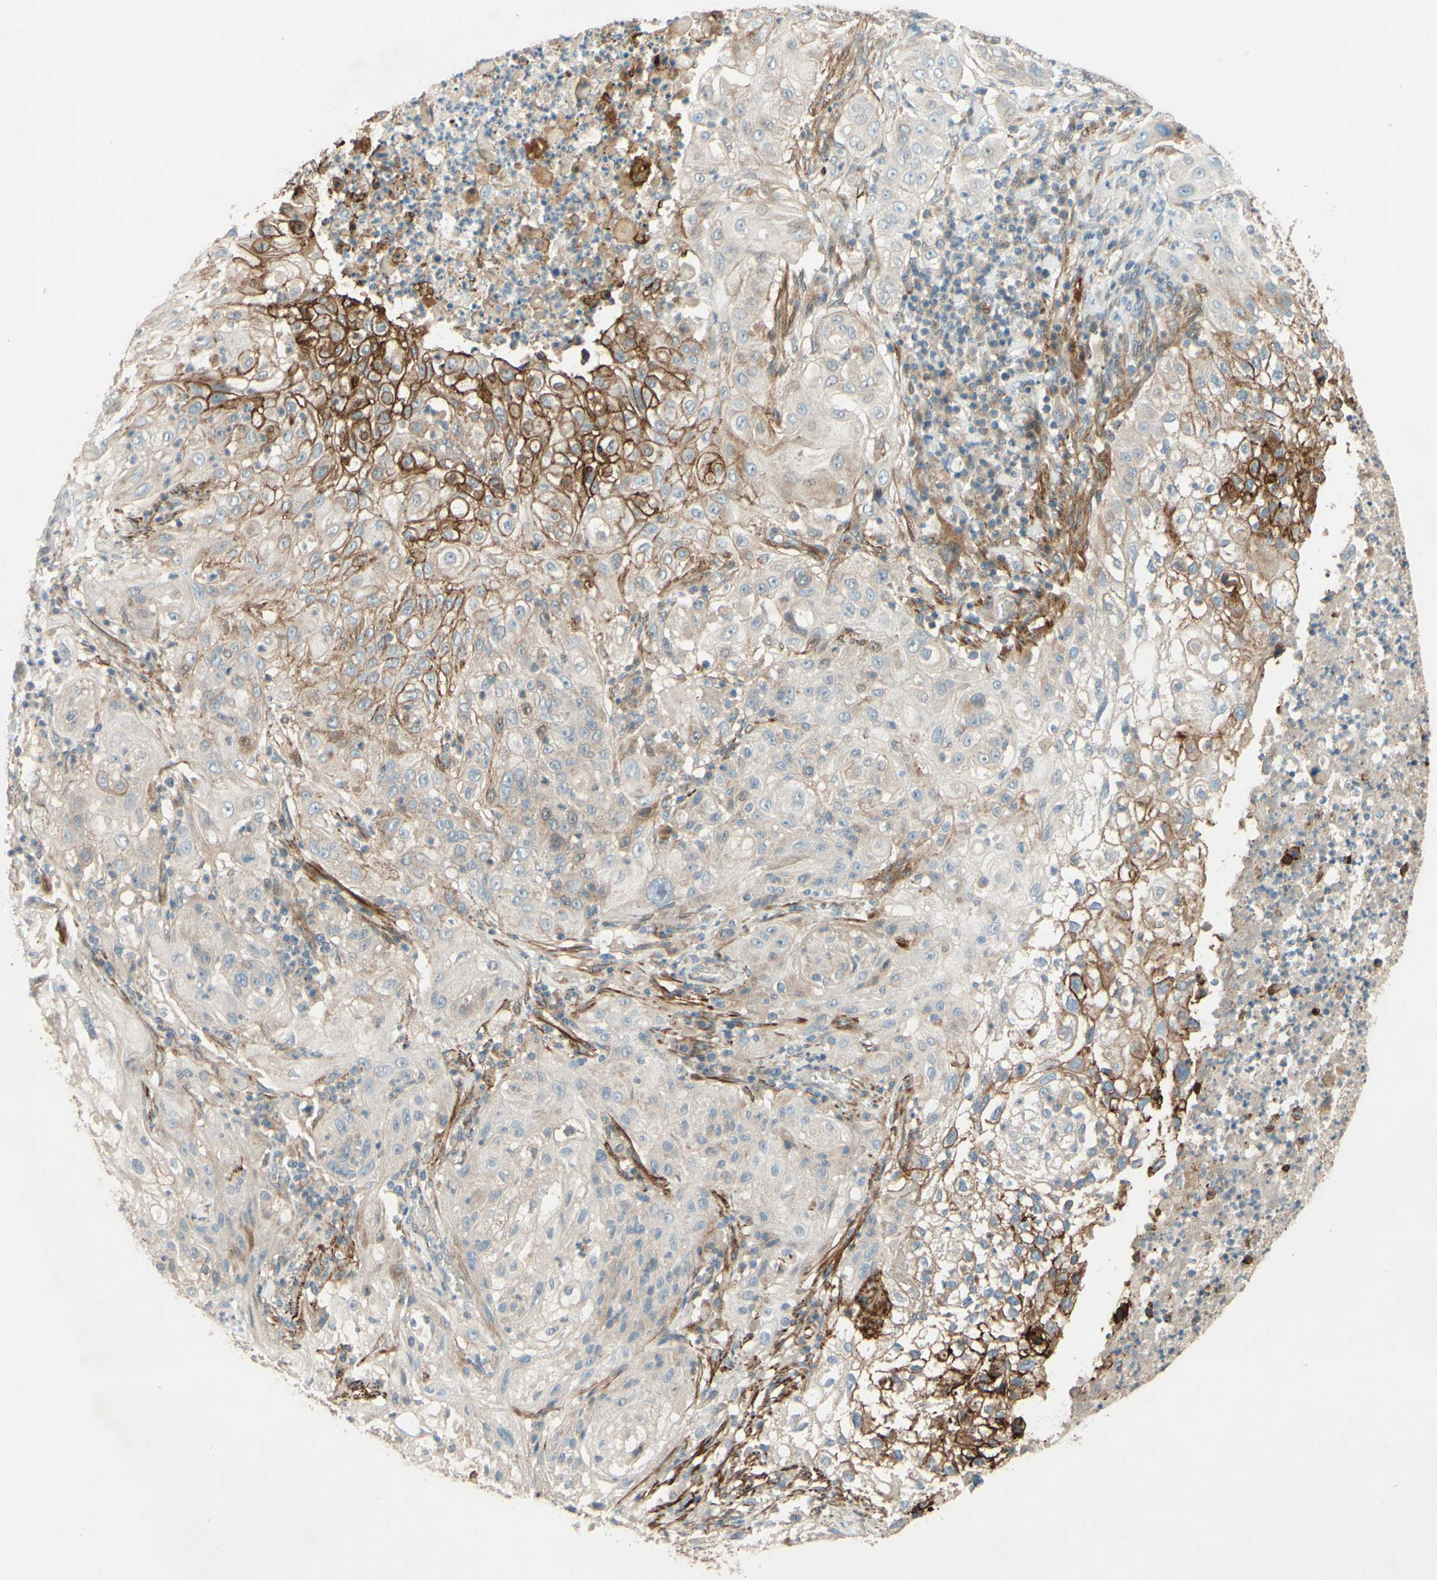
{"staining": {"intensity": "strong", "quantity": "25%-75%", "location": "cytoplasmic/membranous"}, "tissue": "lung cancer", "cell_type": "Tumor cells", "image_type": "cancer", "snomed": [{"axis": "morphology", "description": "Inflammation, NOS"}, {"axis": "morphology", "description": "Squamous cell carcinoma, NOS"}, {"axis": "topography", "description": "Lymph node"}, {"axis": "topography", "description": "Soft tissue"}, {"axis": "topography", "description": "Lung"}], "caption": "A high amount of strong cytoplasmic/membranous expression is seen in about 25%-75% of tumor cells in lung squamous cell carcinoma tissue.", "gene": "ADAM17", "patient": {"sex": "male", "age": 66}}